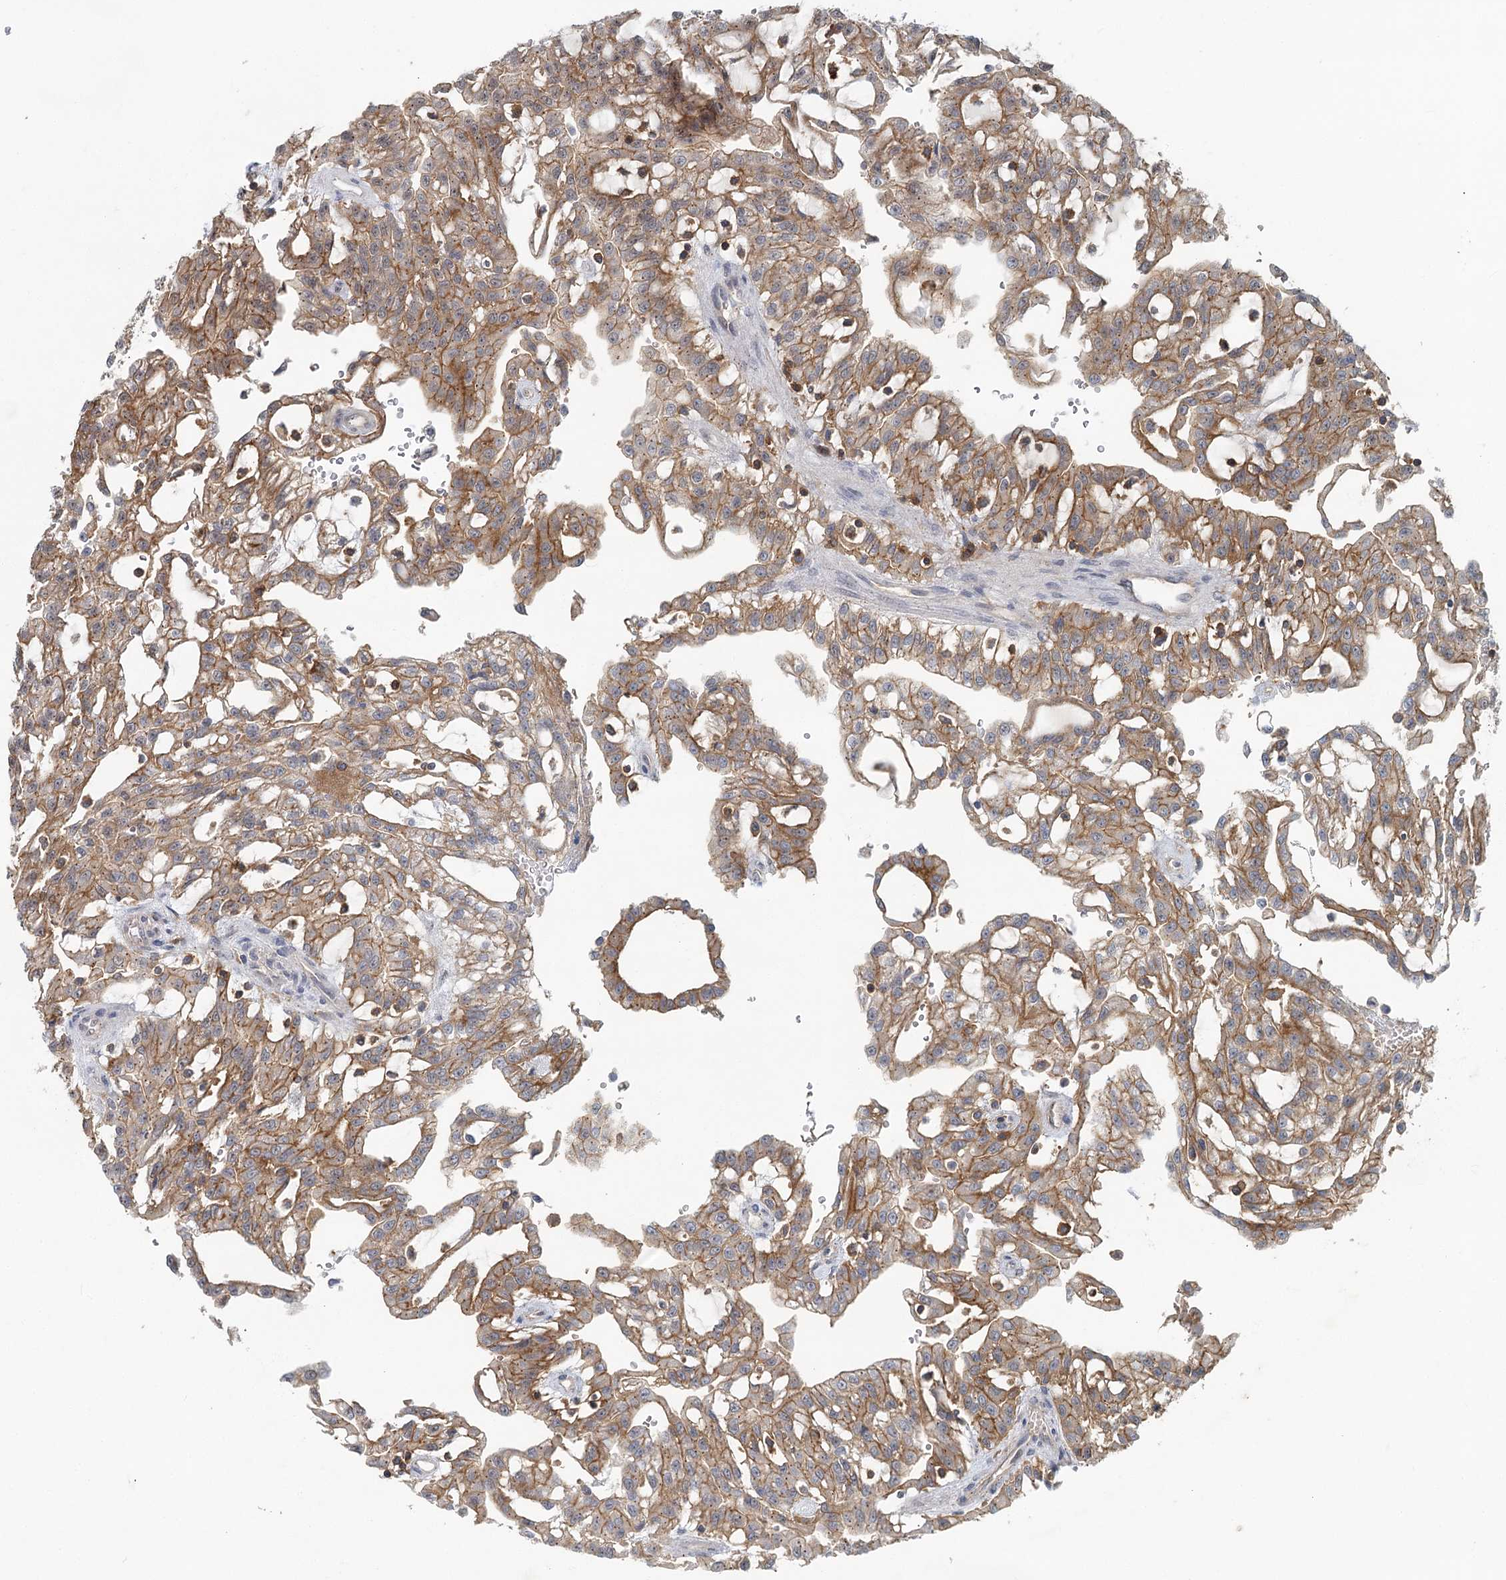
{"staining": {"intensity": "moderate", "quantity": ">75%", "location": "cytoplasmic/membranous"}, "tissue": "renal cancer", "cell_type": "Tumor cells", "image_type": "cancer", "snomed": [{"axis": "morphology", "description": "Adenocarcinoma, NOS"}, {"axis": "topography", "description": "Kidney"}], "caption": "Brown immunohistochemical staining in renal adenocarcinoma exhibits moderate cytoplasmic/membranous positivity in approximately >75% of tumor cells. The staining was performed using DAB, with brown indicating positive protein expression. Nuclei are stained blue with hematoxylin.", "gene": "CDC42SE2", "patient": {"sex": "male", "age": 63}}